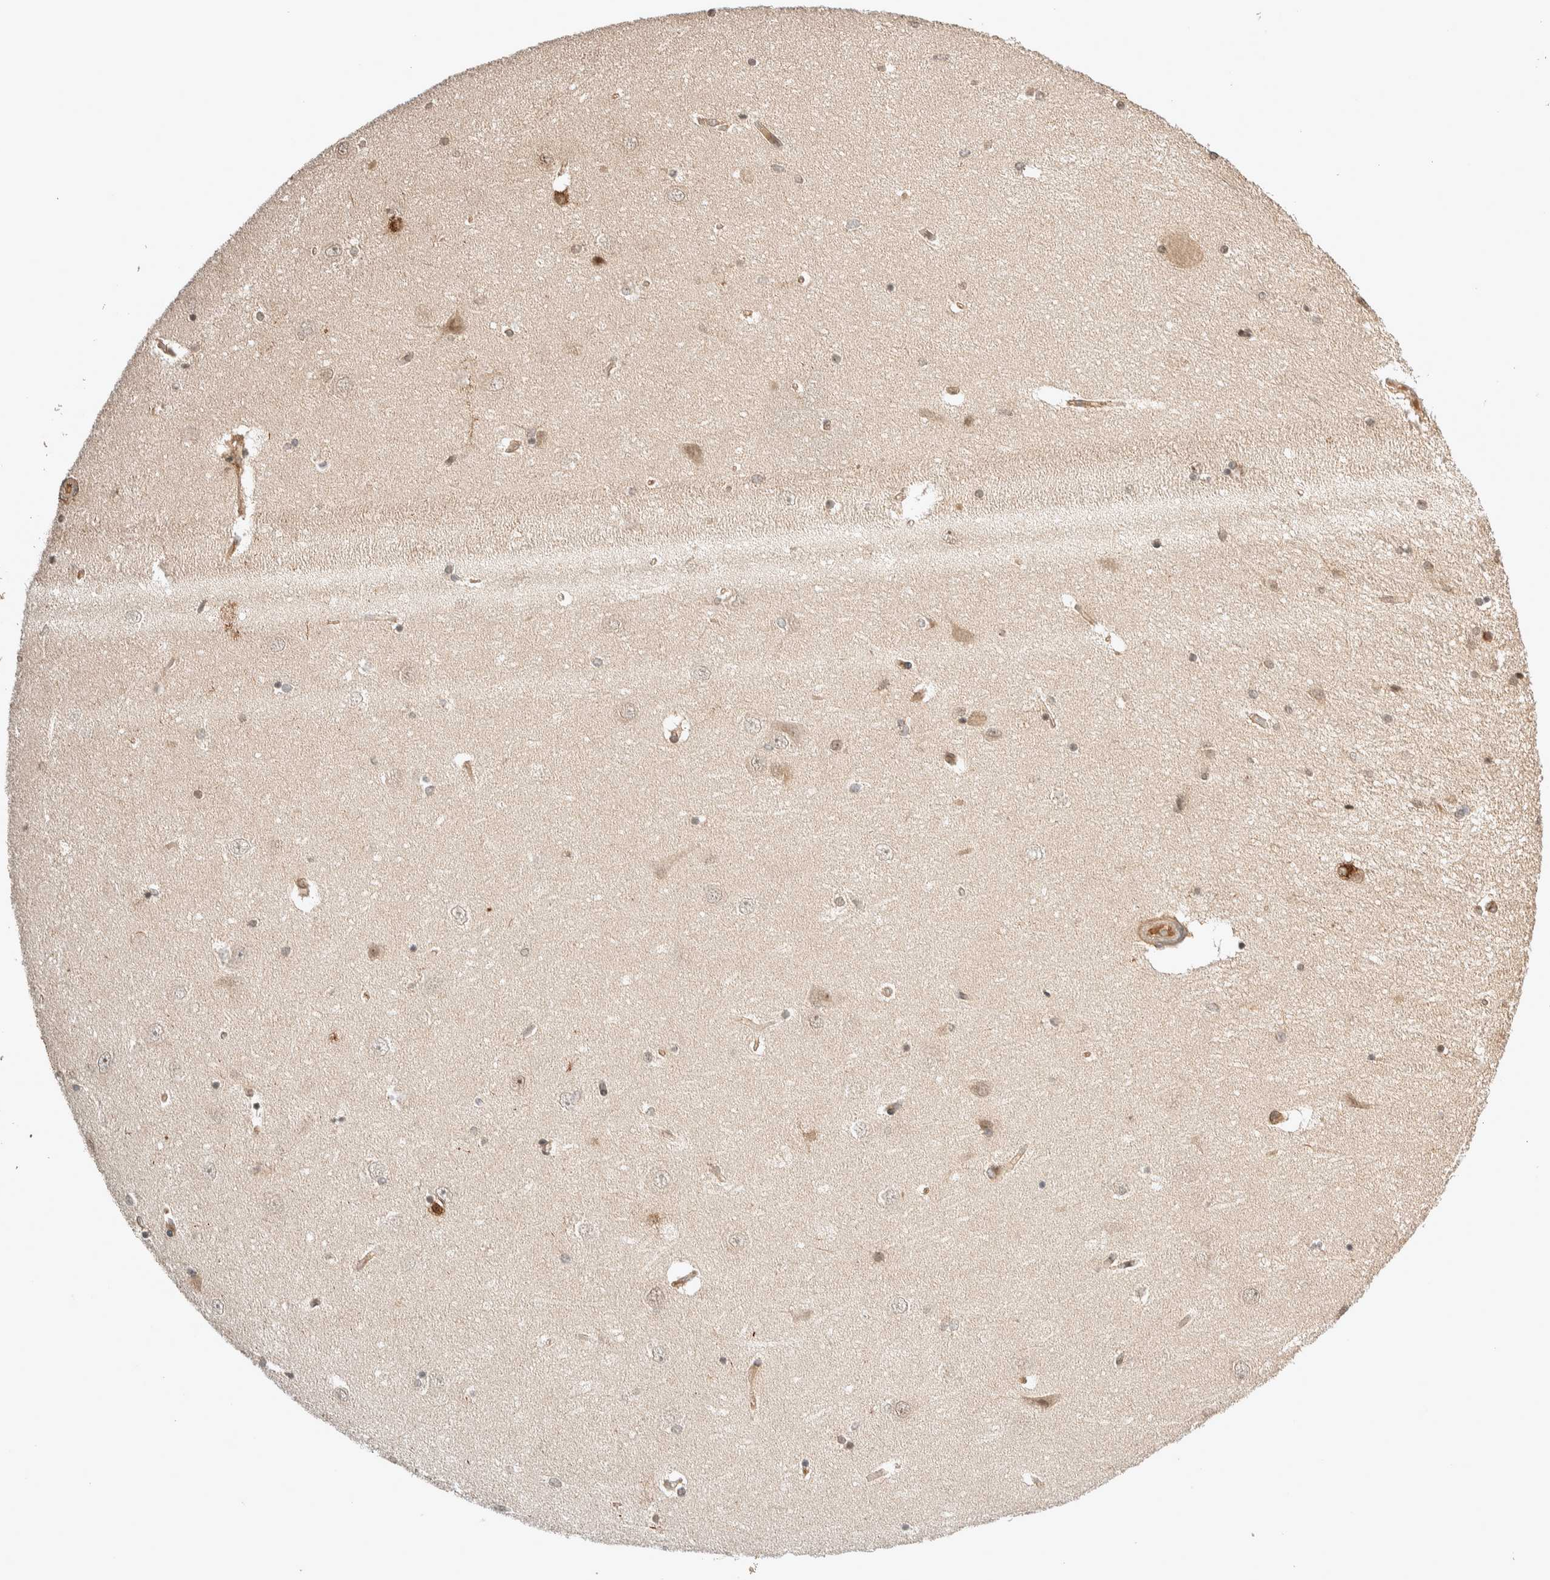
{"staining": {"intensity": "negative", "quantity": "none", "location": "none"}, "tissue": "hippocampus", "cell_type": "Glial cells", "image_type": "normal", "snomed": [{"axis": "morphology", "description": "Normal tissue, NOS"}, {"axis": "topography", "description": "Hippocampus"}], "caption": "Immunohistochemistry (IHC) photomicrograph of unremarkable hippocampus stained for a protein (brown), which exhibits no expression in glial cells.", "gene": "THRA", "patient": {"sex": "female", "age": 54}}